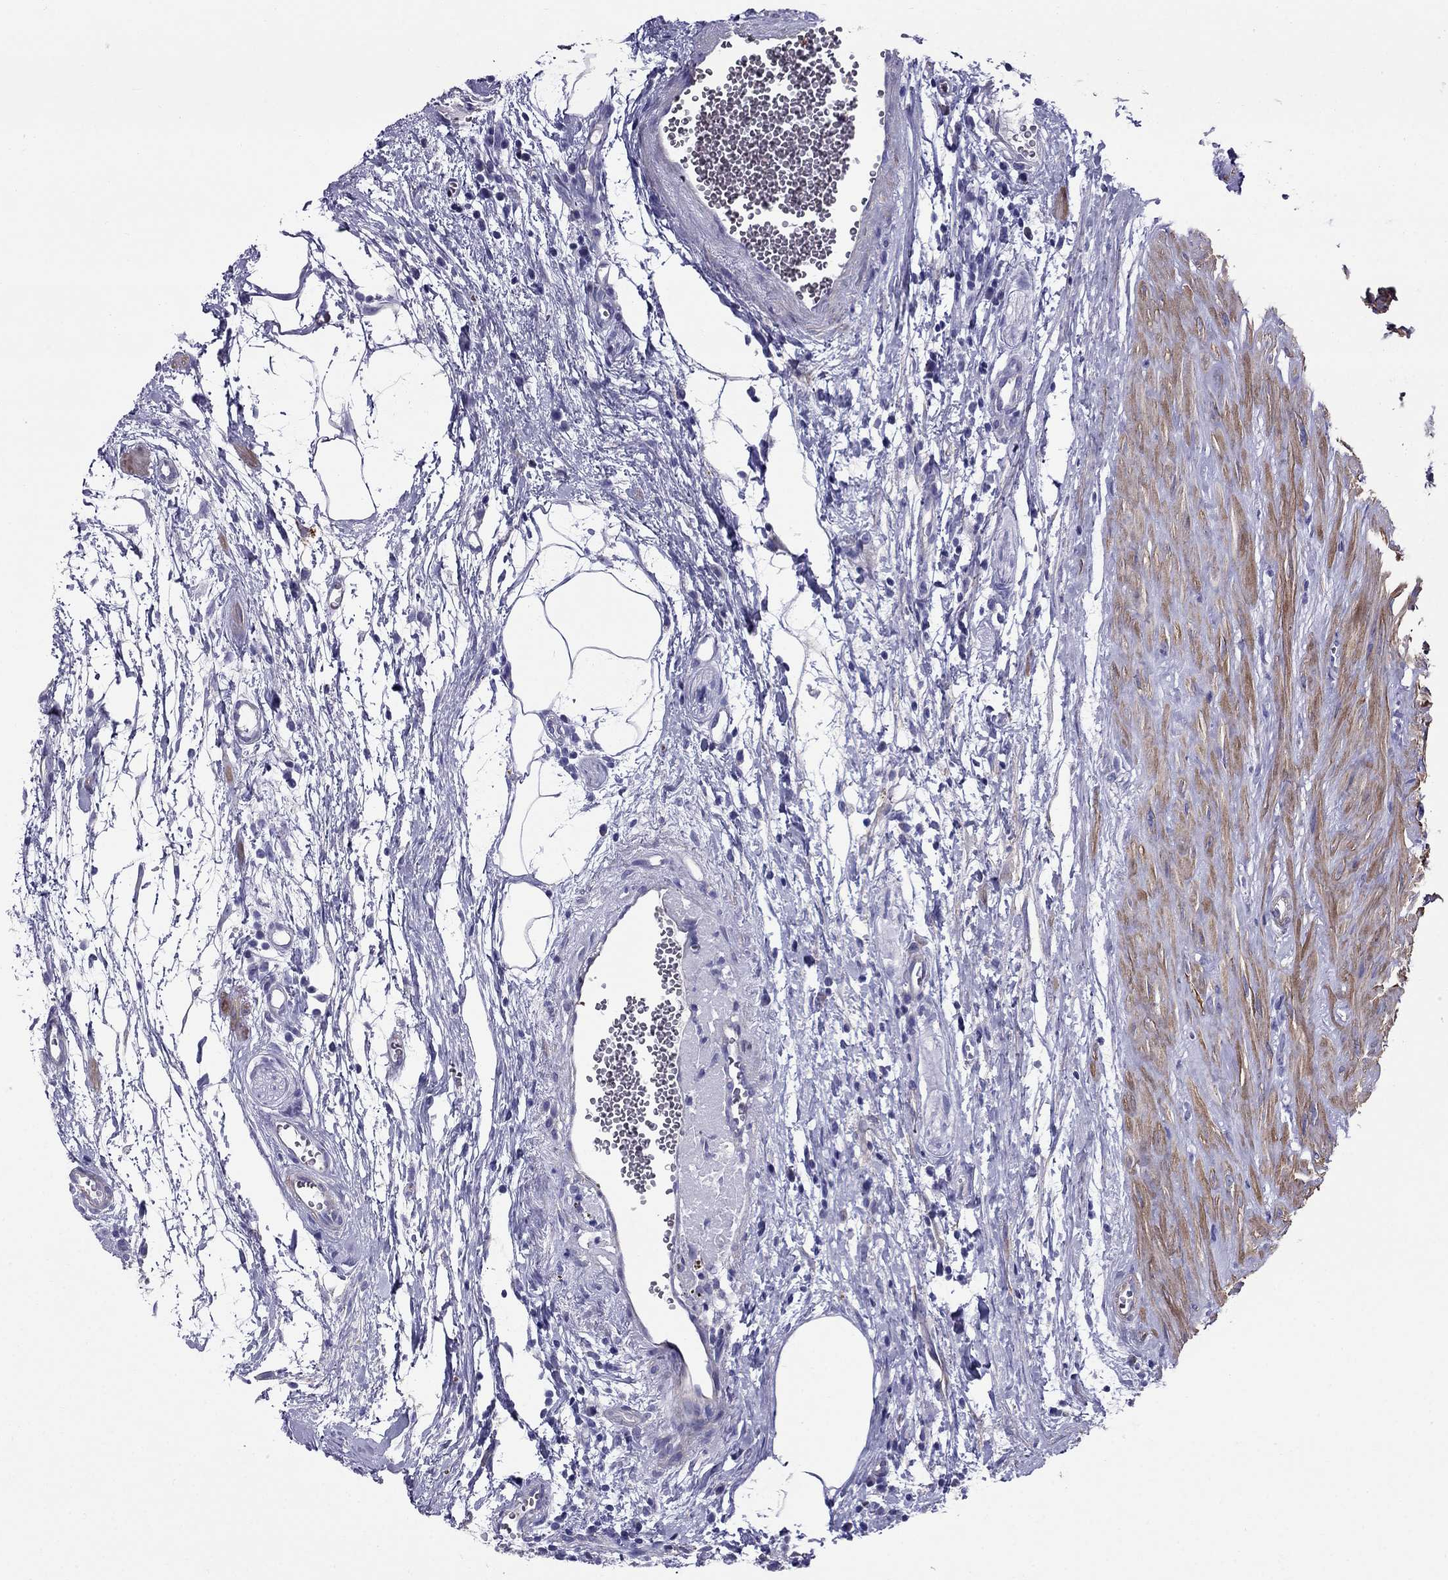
{"staining": {"intensity": "negative", "quantity": "none", "location": "none"}, "tissue": "seminal vesicle", "cell_type": "Glandular cells", "image_type": "normal", "snomed": [{"axis": "morphology", "description": "Normal tissue, NOS"}, {"axis": "morphology", "description": "Urothelial carcinoma, NOS"}, {"axis": "topography", "description": "Urinary bladder"}, {"axis": "topography", "description": "Seminal veicle"}], "caption": "A histopathology image of human seminal vesicle is negative for staining in glandular cells. The staining is performed using DAB brown chromogen with nuclei counter-stained in using hematoxylin.", "gene": "GPR50", "patient": {"sex": "male", "age": 76}}